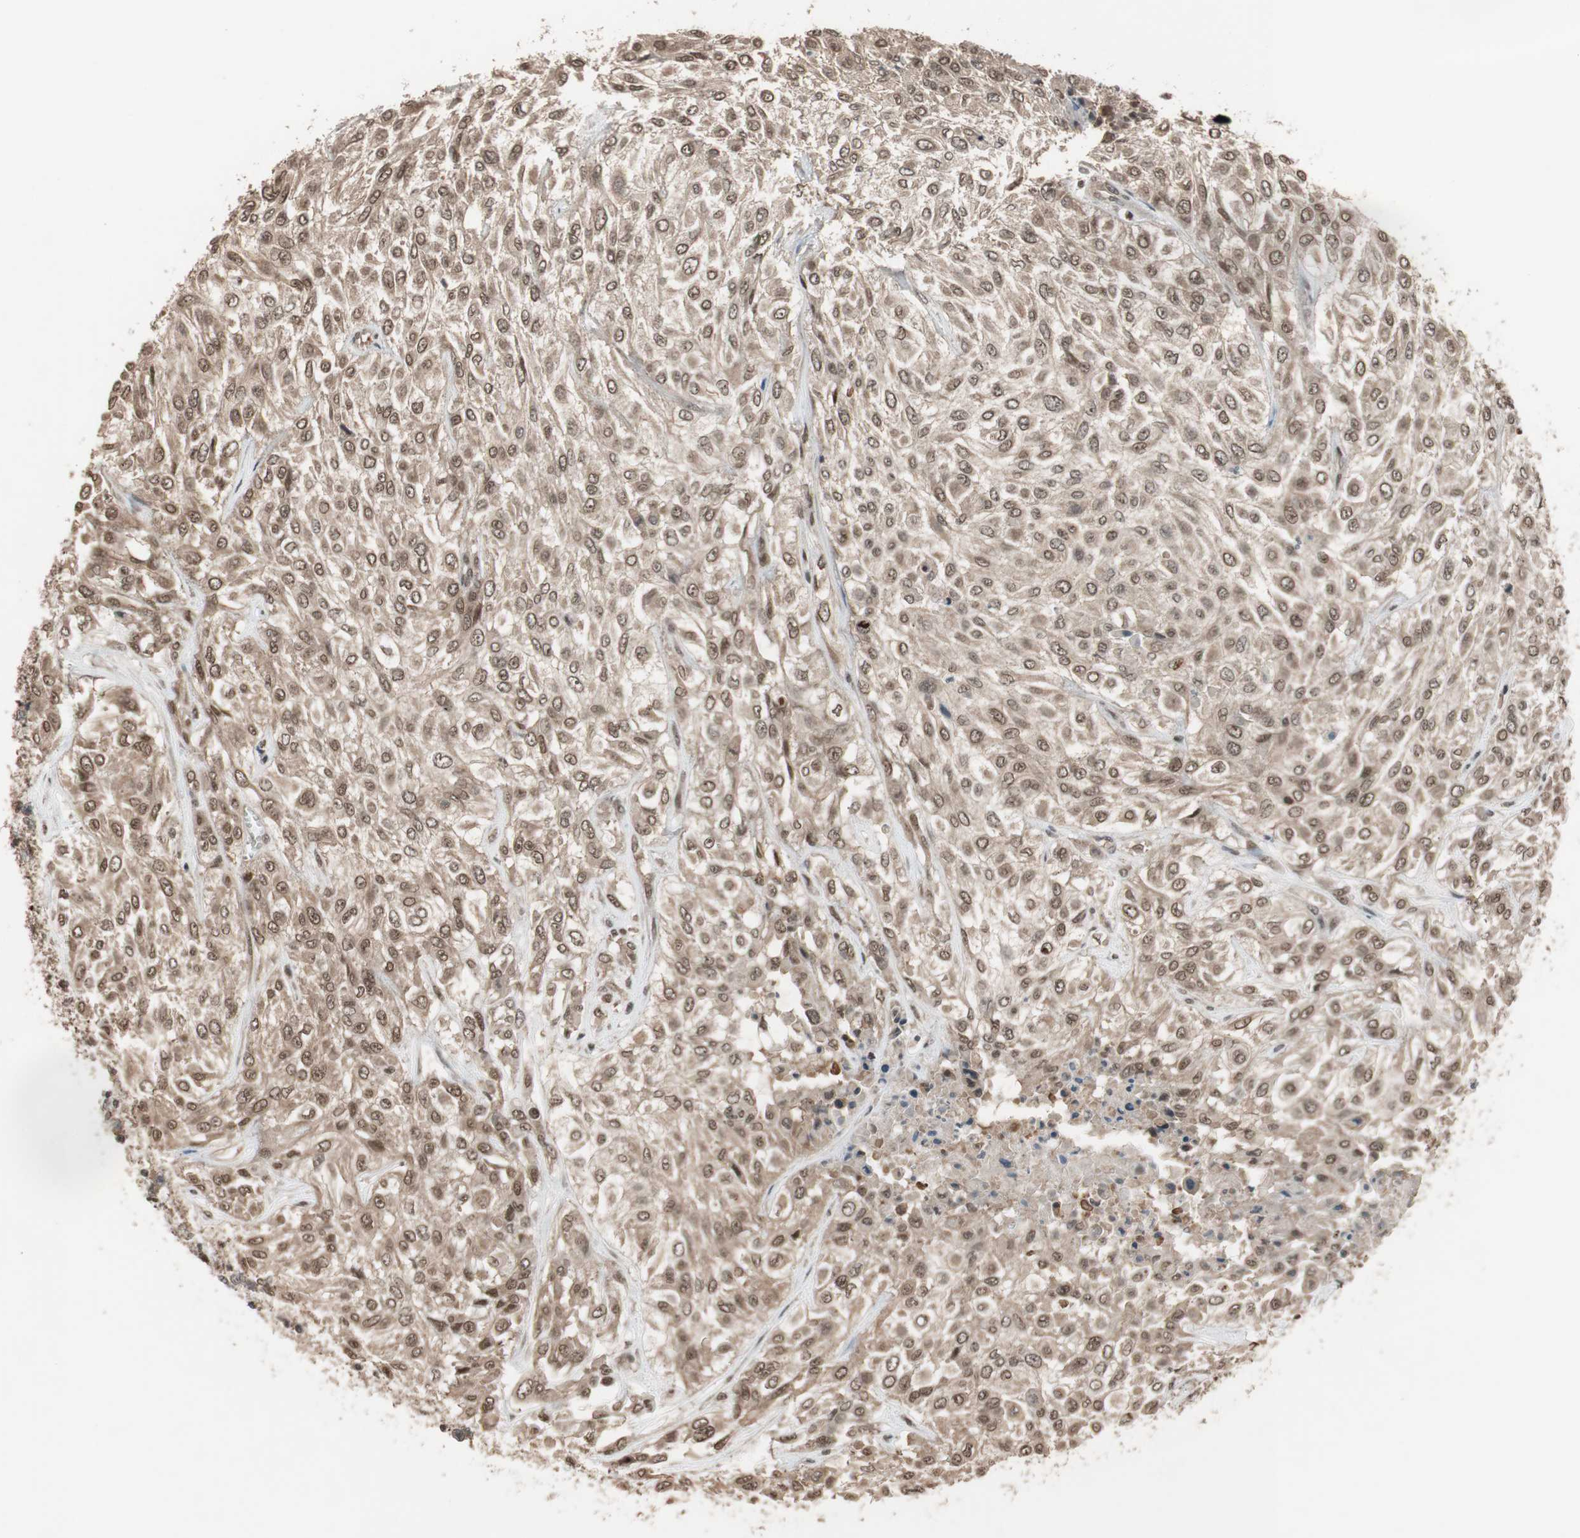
{"staining": {"intensity": "weak", "quantity": ">75%", "location": "cytoplasmic/membranous,nuclear"}, "tissue": "urothelial cancer", "cell_type": "Tumor cells", "image_type": "cancer", "snomed": [{"axis": "morphology", "description": "Urothelial carcinoma, High grade"}, {"axis": "topography", "description": "Urinary bladder"}], "caption": "An image showing weak cytoplasmic/membranous and nuclear positivity in approximately >75% of tumor cells in high-grade urothelial carcinoma, as visualized by brown immunohistochemical staining.", "gene": "DRAP1", "patient": {"sex": "male", "age": 57}}